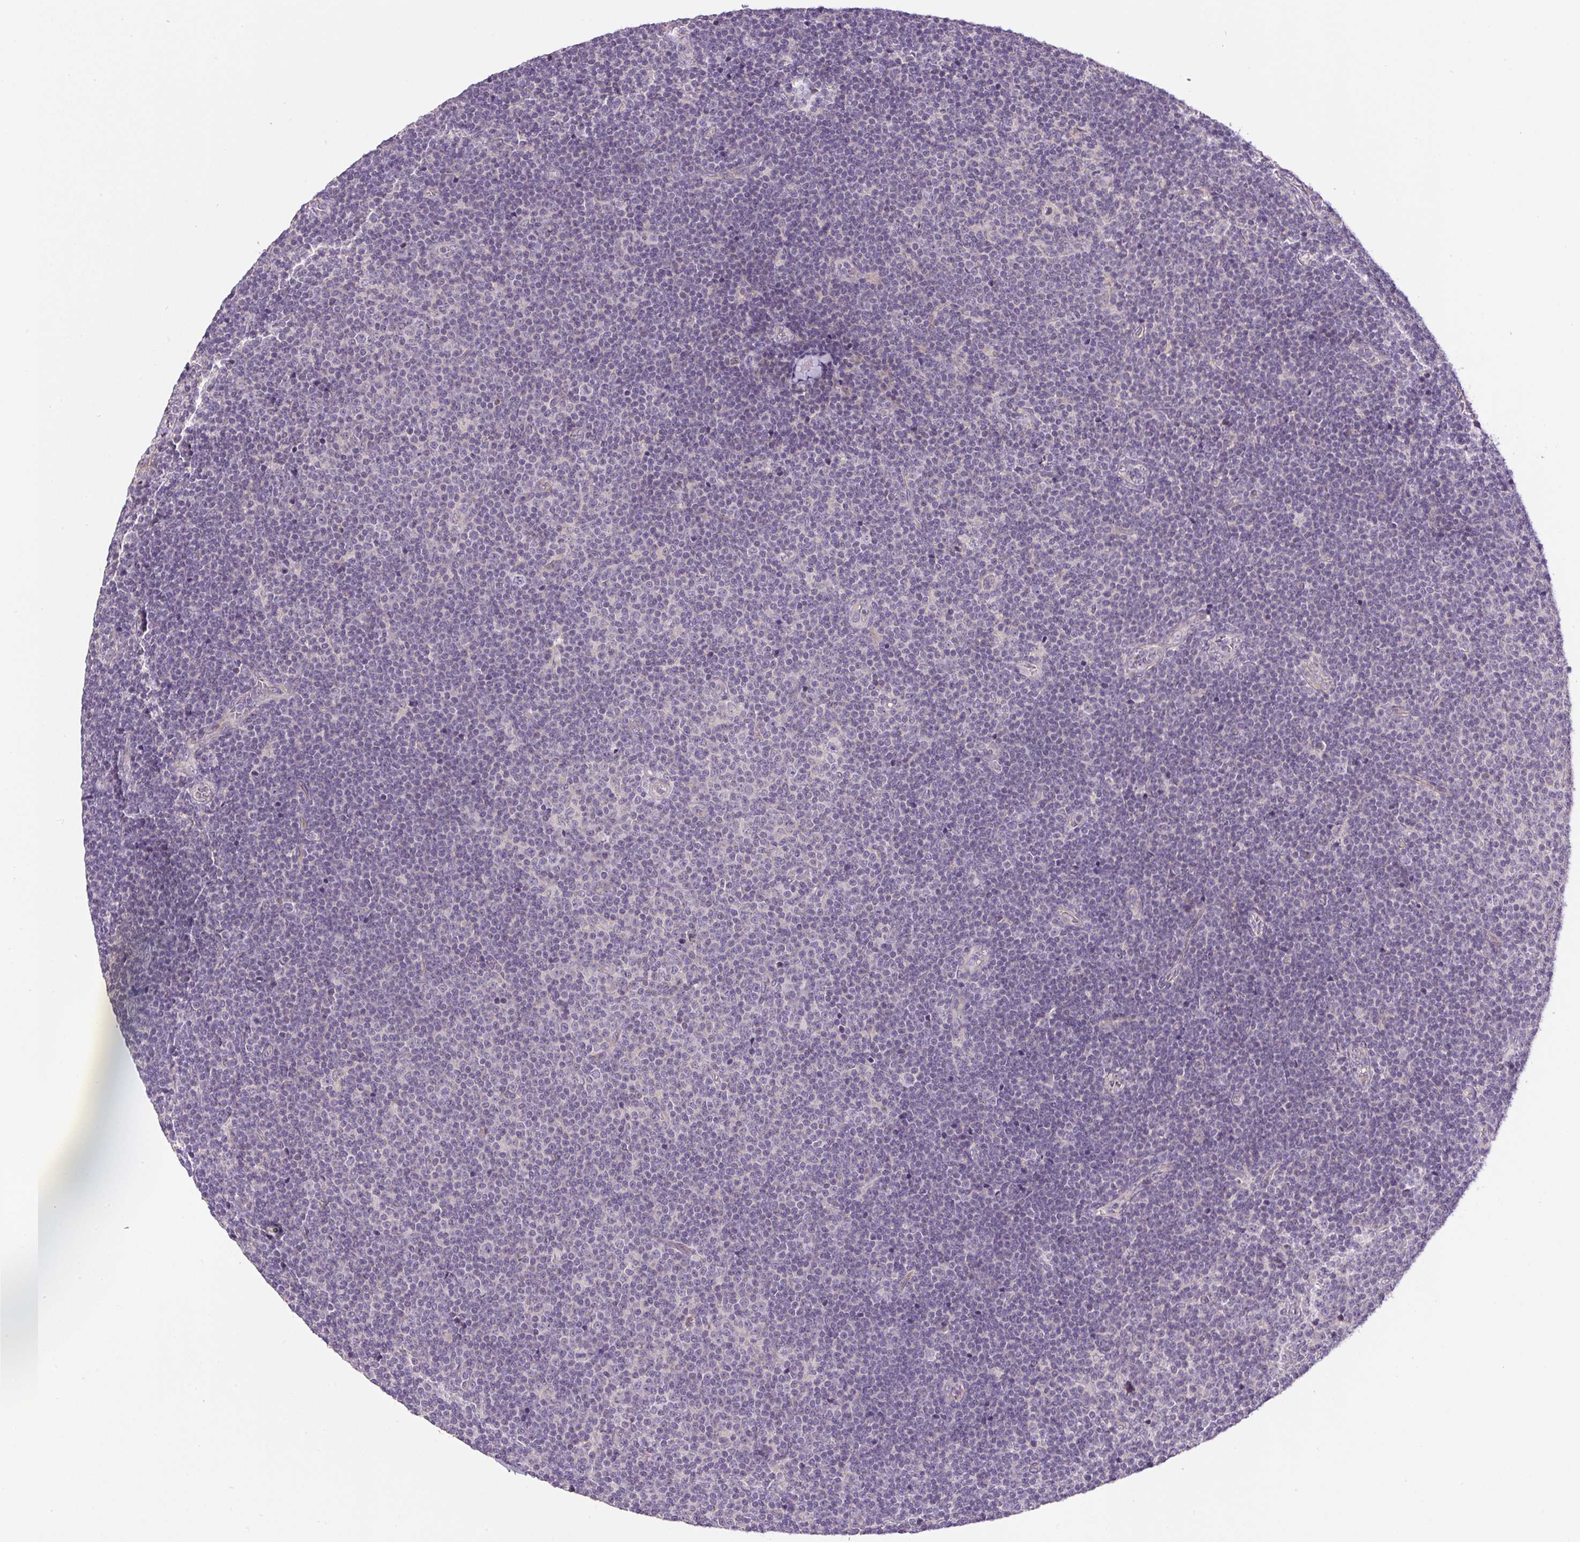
{"staining": {"intensity": "negative", "quantity": "none", "location": "none"}, "tissue": "lymphoma", "cell_type": "Tumor cells", "image_type": "cancer", "snomed": [{"axis": "morphology", "description": "Malignant lymphoma, non-Hodgkin's type, Low grade"}, {"axis": "topography", "description": "Lymph node"}], "caption": "Protein analysis of low-grade malignant lymphoma, non-Hodgkin's type shows no significant positivity in tumor cells. (DAB IHC visualized using brightfield microscopy, high magnification).", "gene": "UBL3", "patient": {"sex": "male", "age": 48}}